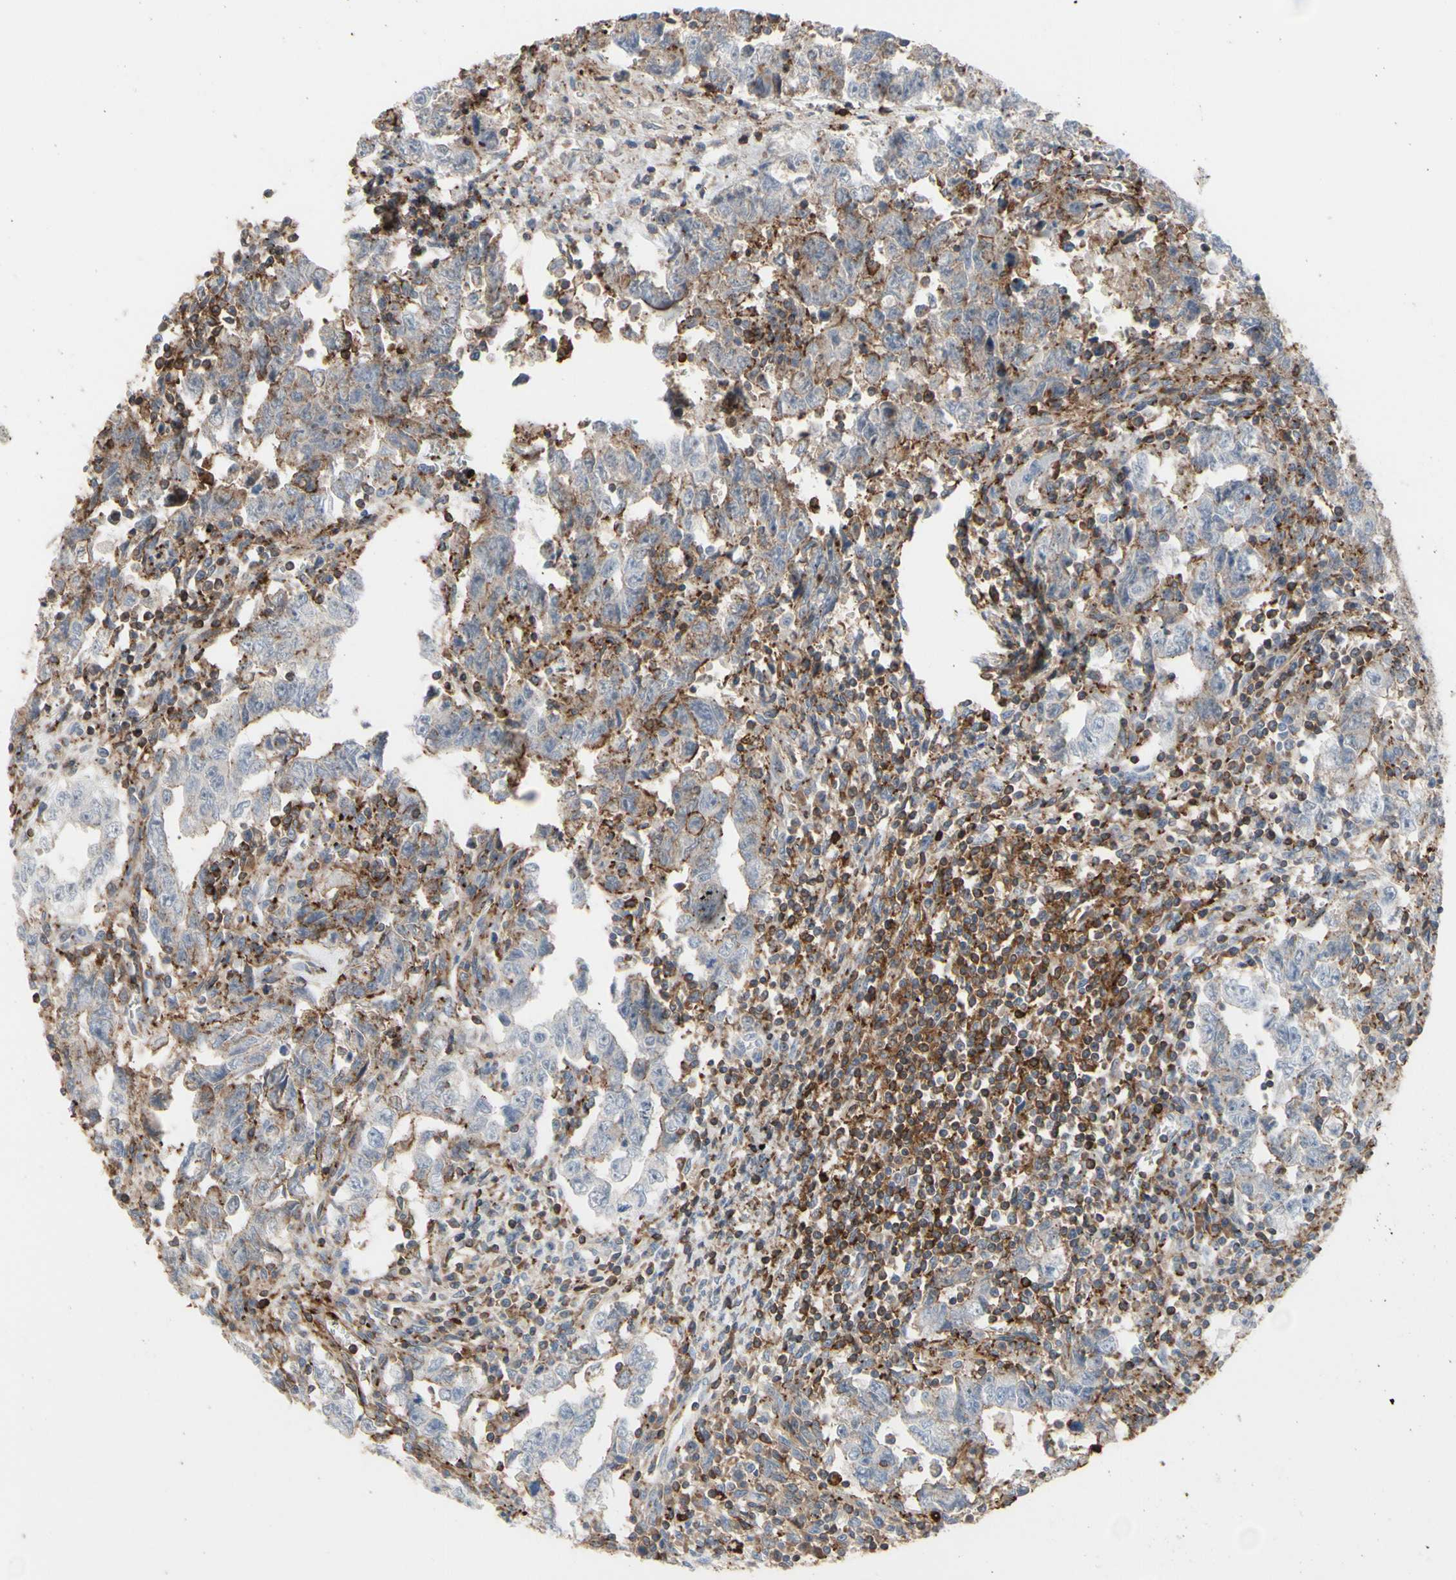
{"staining": {"intensity": "weak", "quantity": "25%-75%", "location": "cytoplasmic/membranous"}, "tissue": "testis cancer", "cell_type": "Tumor cells", "image_type": "cancer", "snomed": [{"axis": "morphology", "description": "Carcinoma, Embryonal, NOS"}, {"axis": "topography", "description": "Testis"}], "caption": "Testis cancer (embryonal carcinoma) tissue reveals weak cytoplasmic/membranous positivity in approximately 25%-75% of tumor cells, visualized by immunohistochemistry.", "gene": "ANXA6", "patient": {"sex": "male", "age": 28}}